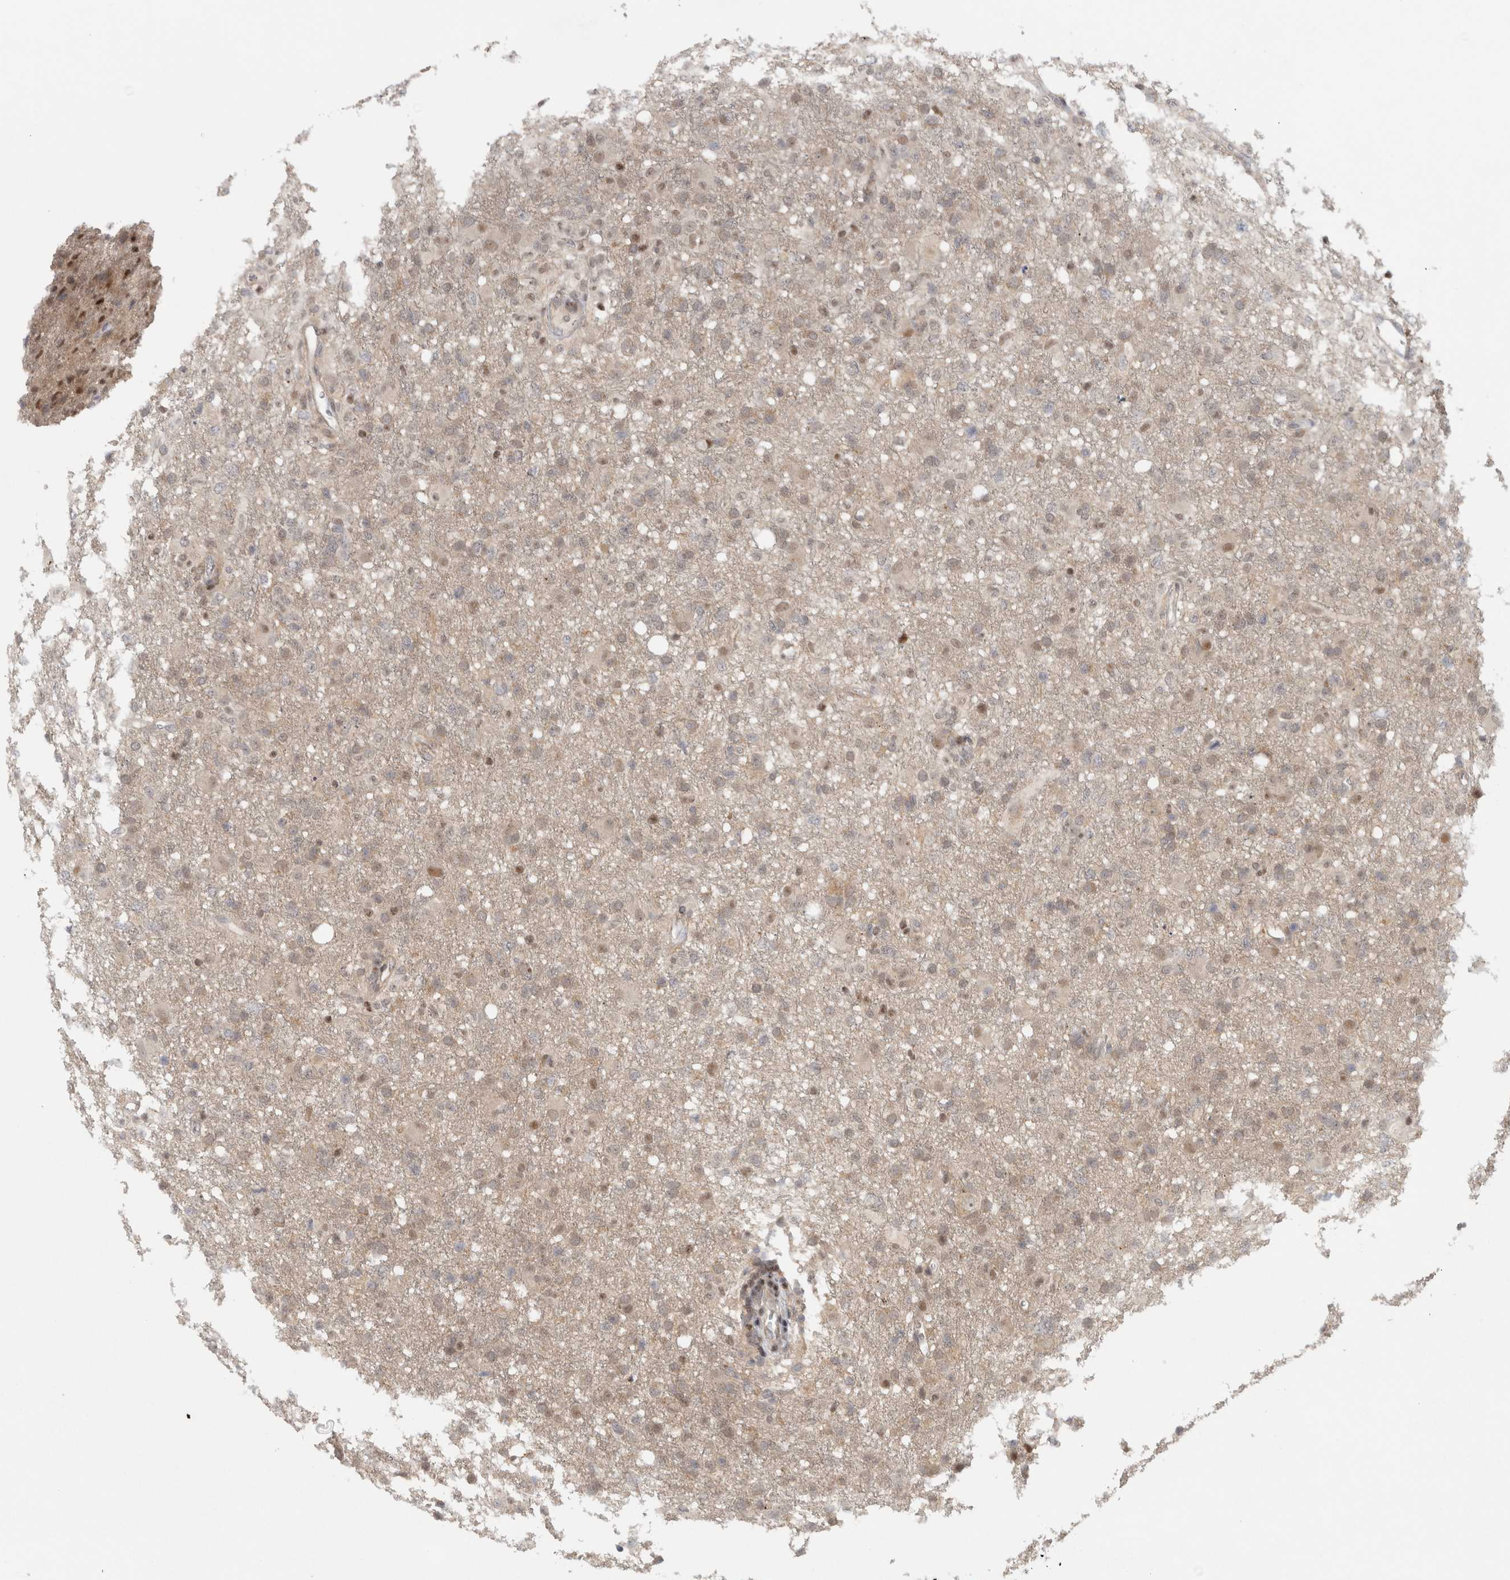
{"staining": {"intensity": "weak", "quantity": "<25%", "location": "nuclear"}, "tissue": "glioma", "cell_type": "Tumor cells", "image_type": "cancer", "snomed": [{"axis": "morphology", "description": "Glioma, malignant, High grade"}, {"axis": "topography", "description": "Brain"}], "caption": "A high-resolution photomicrograph shows immunohistochemistry (IHC) staining of malignant glioma (high-grade), which shows no significant positivity in tumor cells. Nuclei are stained in blue.", "gene": "KDM8", "patient": {"sex": "female", "age": 57}}